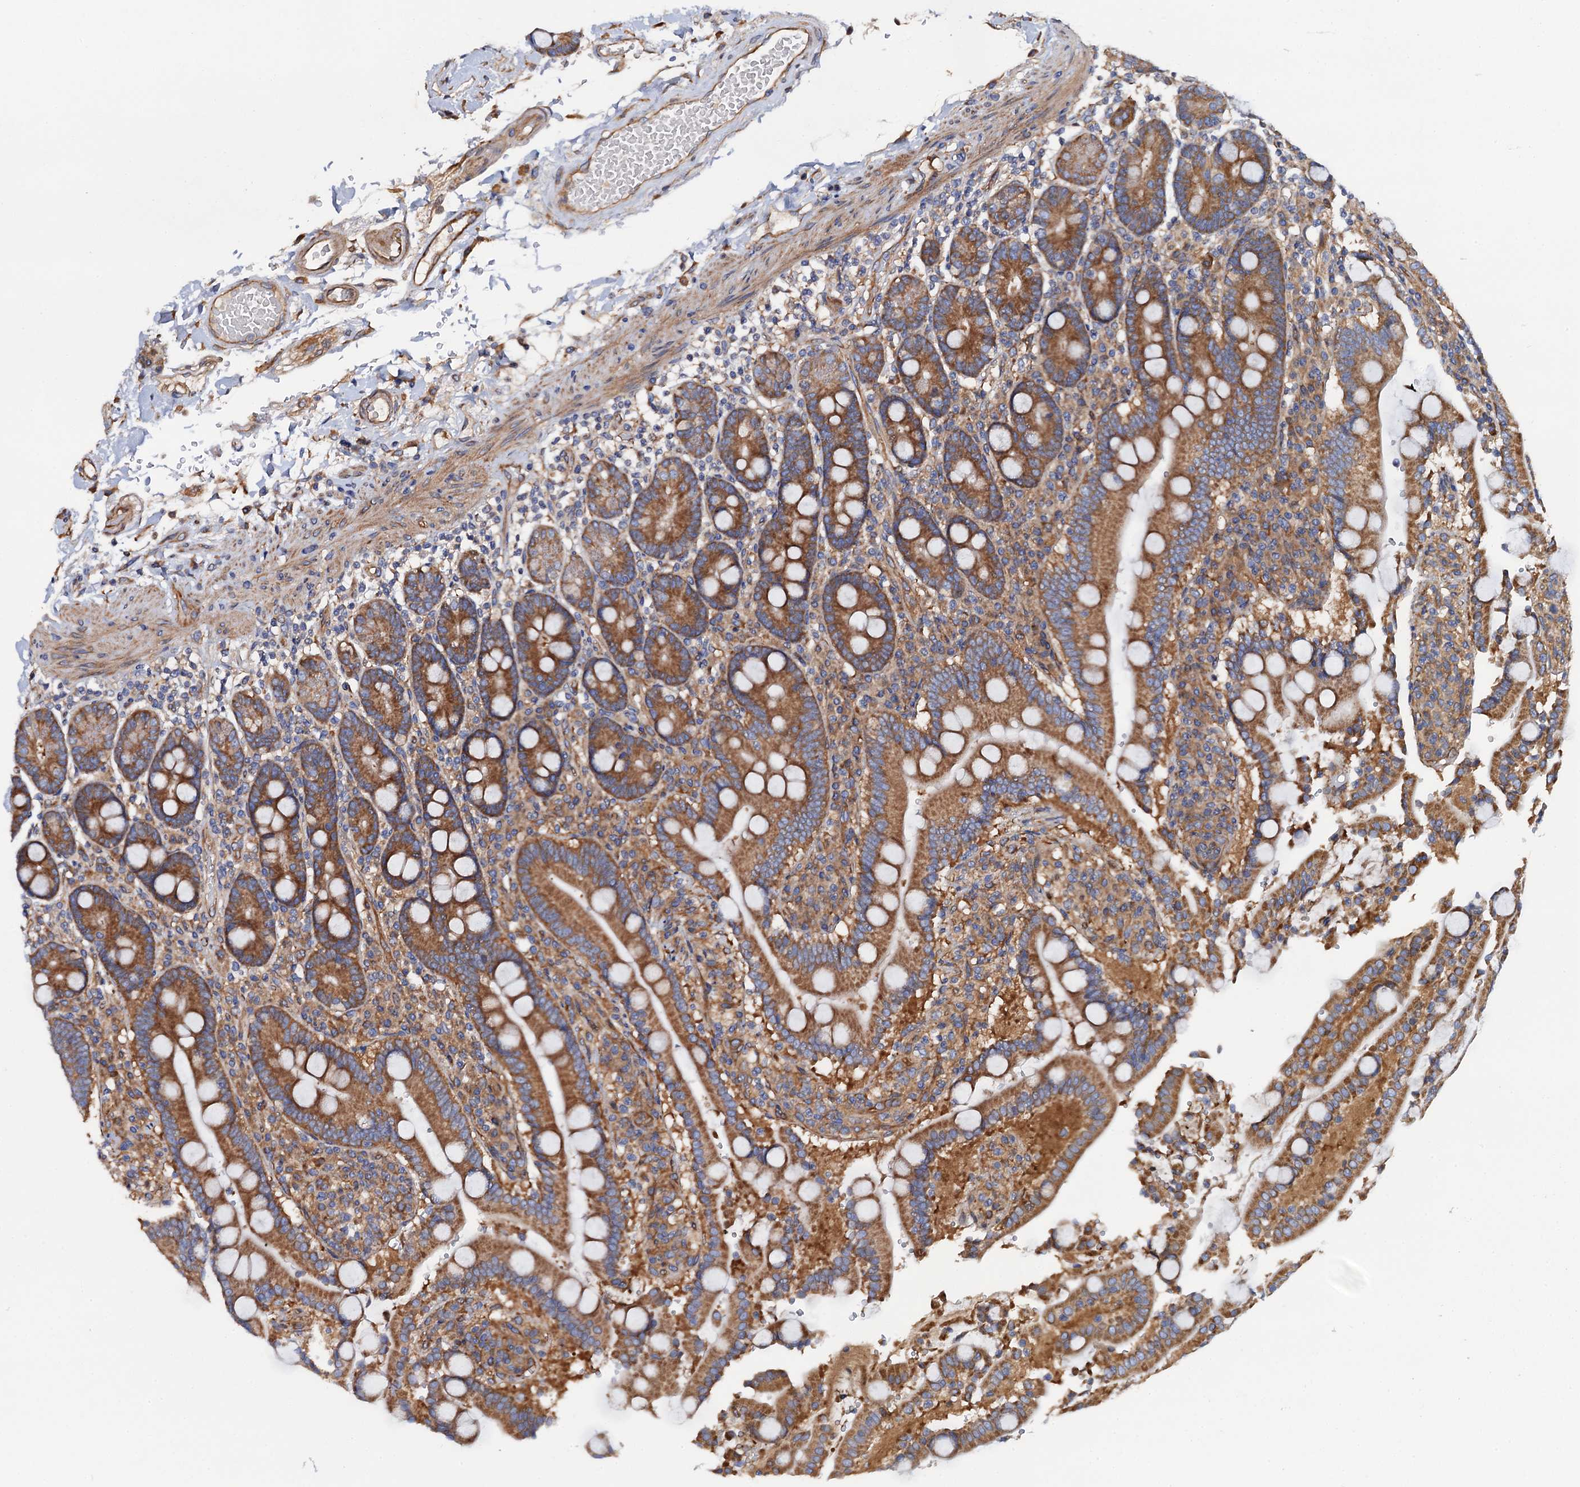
{"staining": {"intensity": "moderate", "quantity": ">75%", "location": "cytoplasmic/membranous"}, "tissue": "duodenum", "cell_type": "Glandular cells", "image_type": "normal", "snomed": [{"axis": "morphology", "description": "Normal tissue, NOS"}, {"axis": "topography", "description": "Small intestine, NOS"}], "caption": "IHC staining of benign duodenum, which displays medium levels of moderate cytoplasmic/membranous staining in about >75% of glandular cells indicating moderate cytoplasmic/membranous protein staining. The staining was performed using DAB (brown) for protein detection and nuclei were counterstained in hematoxylin (blue).", "gene": "MRPL48", "patient": {"sex": "female", "age": 71}}